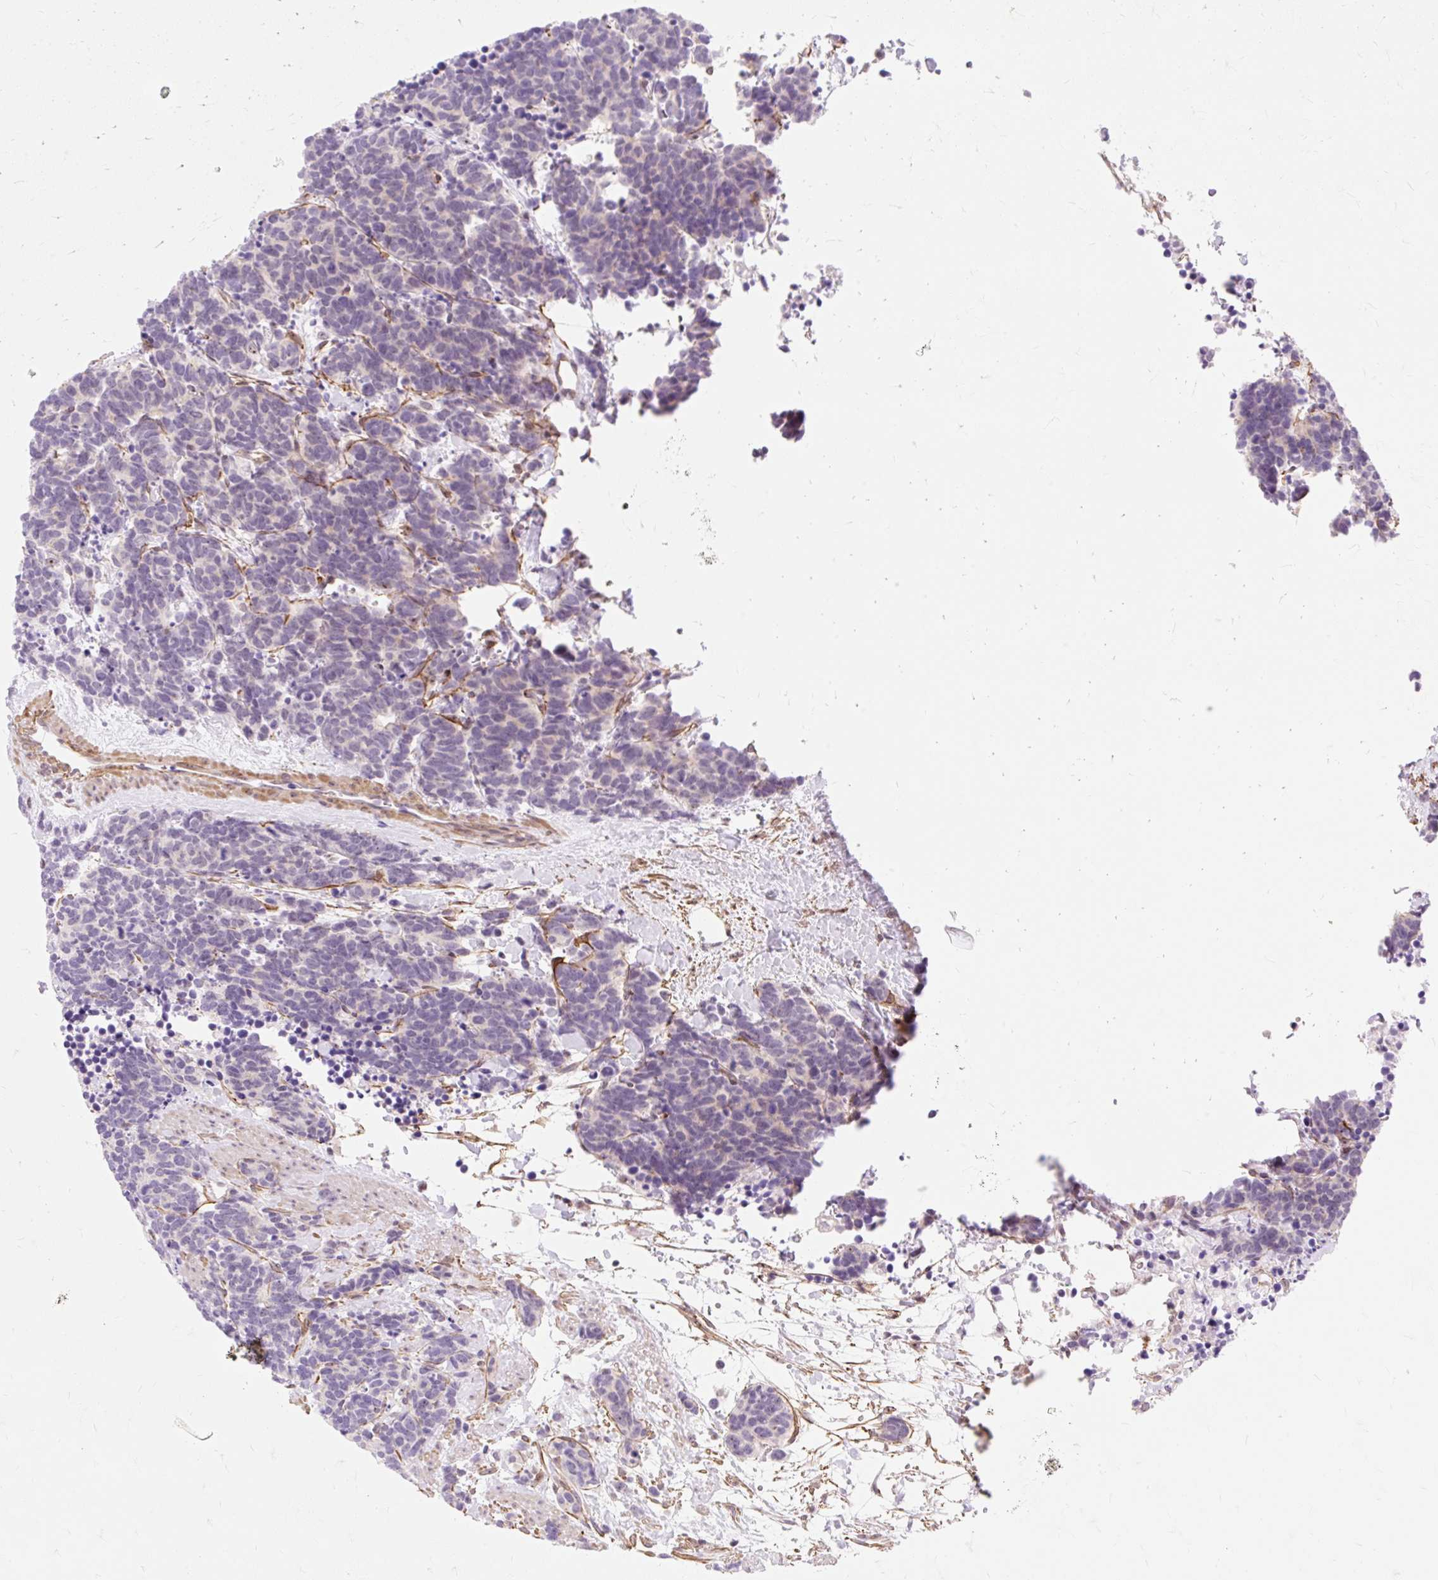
{"staining": {"intensity": "negative", "quantity": "none", "location": "none"}, "tissue": "carcinoid", "cell_type": "Tumor cells", "image_type": "cancer", "snomed": [{"axis": "morphology", "description": "Carcinoma, NOS"}, {"axis": "morphology", "description": "Carcinoid, malignant, NOS"}, {"axis": "topography", "description": "Prostate"}], "caption": "The photomicrograph exhibits no staining of tumor cells in carcinoma. (DAB (3,3'-diaminobenzidine) immunohistochemistry visualized using brightfield microscopy, high magnification).", "gene": "OBP2A", "patient": {"sex": "male", "age": 57}}